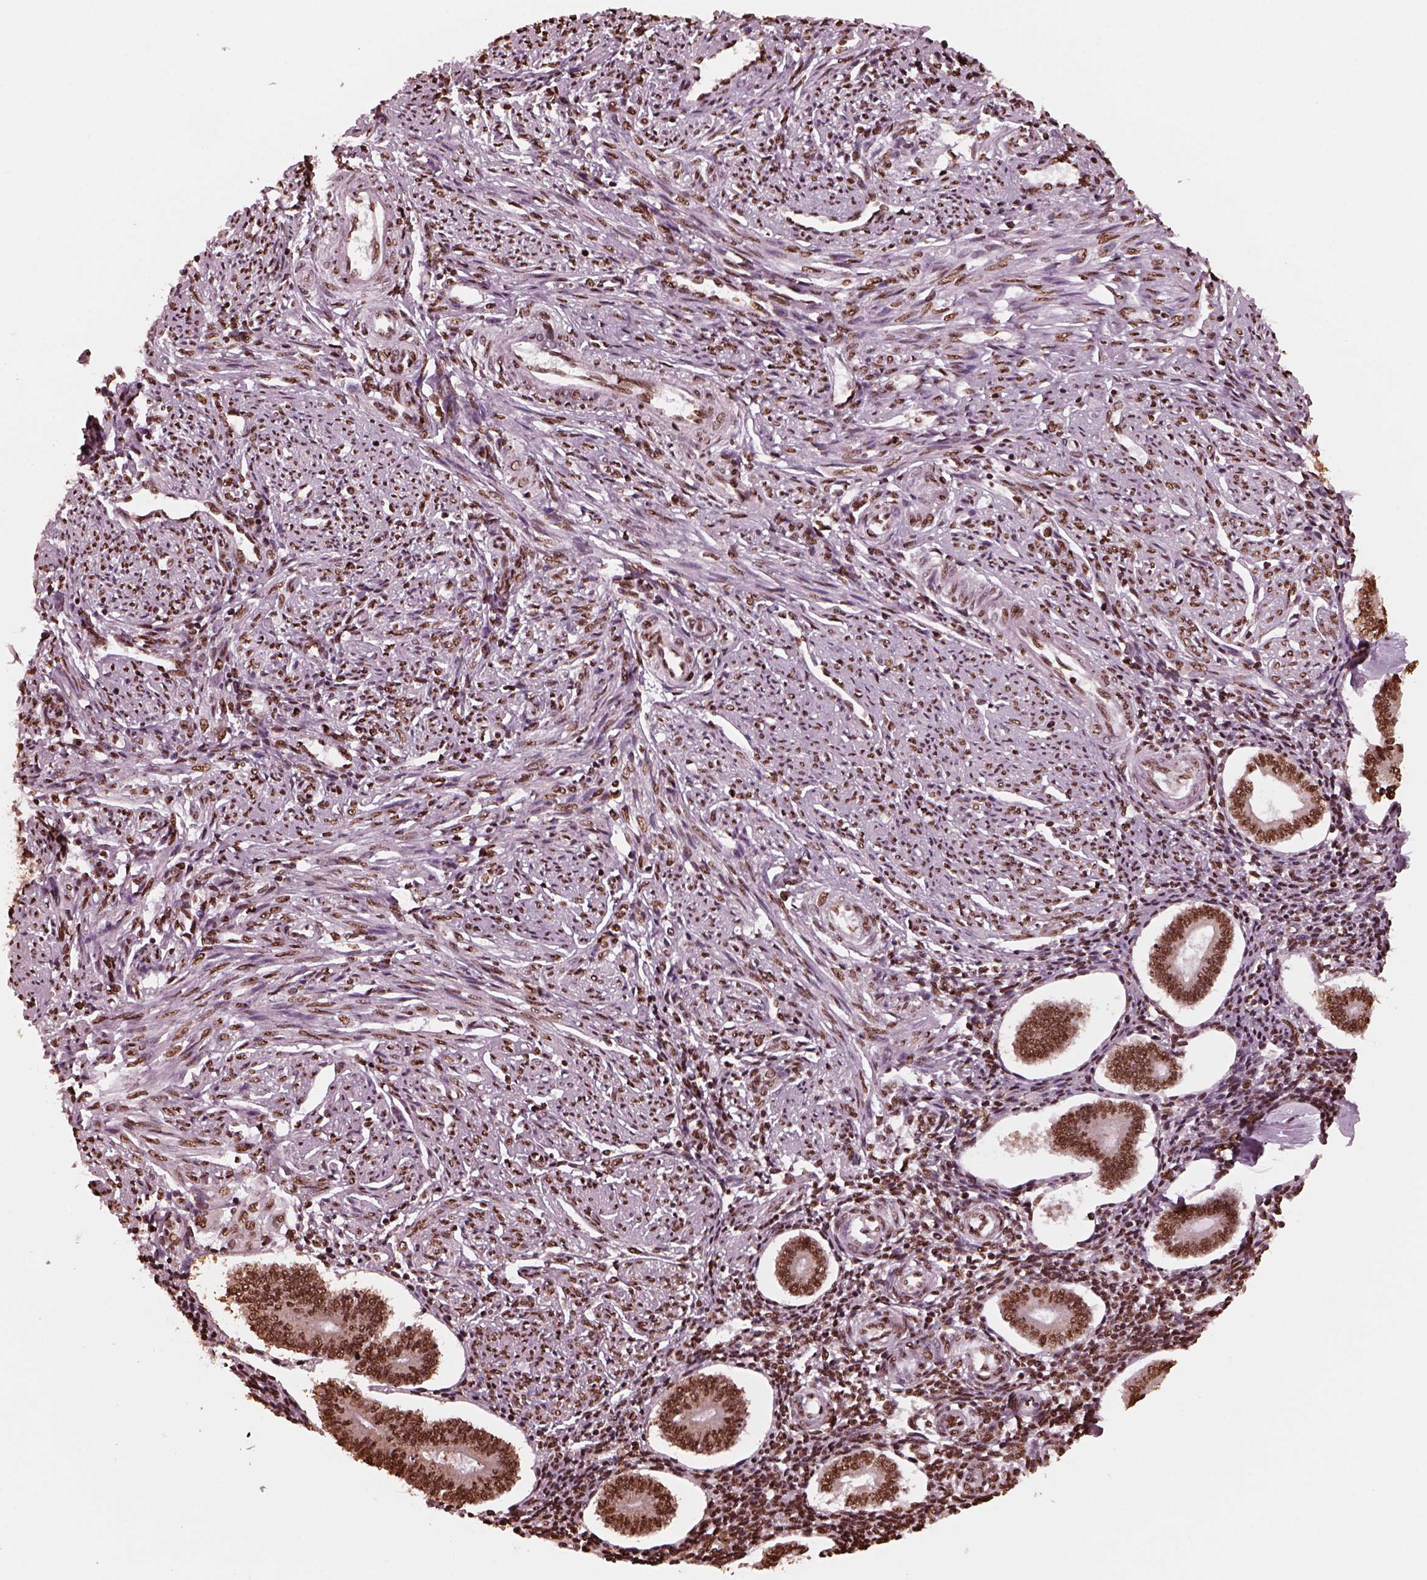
{"staining": {"intensity": "moderate", "quantity": ">75%", "location": "nuclear"}, "tissue": "endometrium", "cell_type": "Cells in endometrial stroma", "image_type": "normal", "snomed": [{"axis": "morphology", "description": "Normal tissue, NOS"}, {"axis": "topography", "description": "Endometrium"}], "caption": "This is an image of immunohistochemistry staining of normal endometrium, which shows moderate positivity in the nuclear of cells in endometrial stroma.", "gene": "NSD1", "patient": {"sex": "female", "age": 40}}